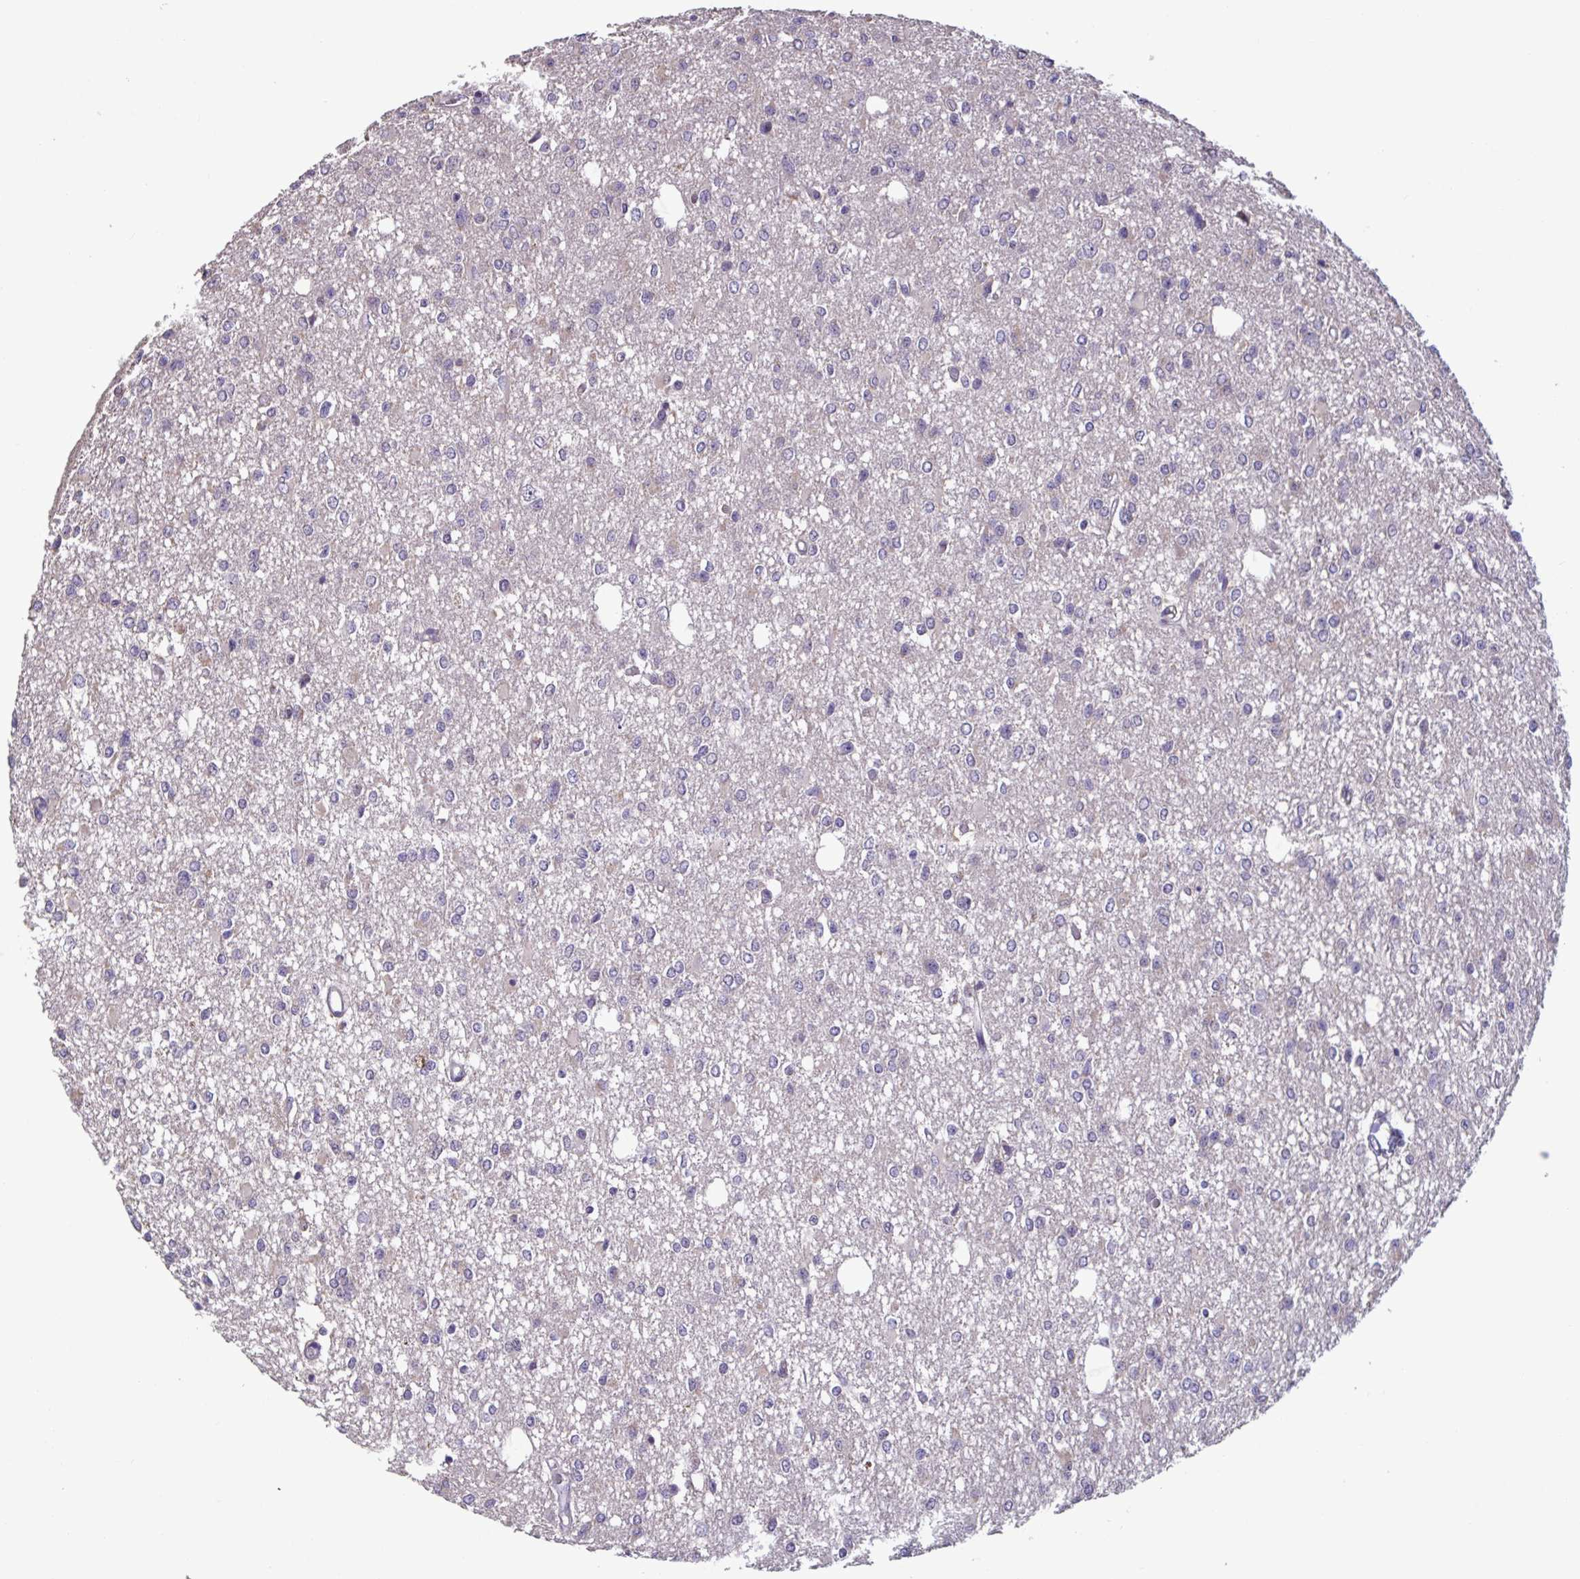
{"staining": {"intensity": "negative", "quantity": "none", "location": "none"}, "tissue": "glioma", "cell_type": "Tumor cells", "image_type": "cancer", "snomed": [{"axis": "morphology", "description": "Glioma, malignant, Low grade"}, {"axis": "topography", "description": "Brain"}], "caption": "The IHC micrograph has no significant staining in tumor cells of low-grade glioma (malignant) tissue.", "gene": "CD1E", "patient": {"sex": "male", "age": 26}}